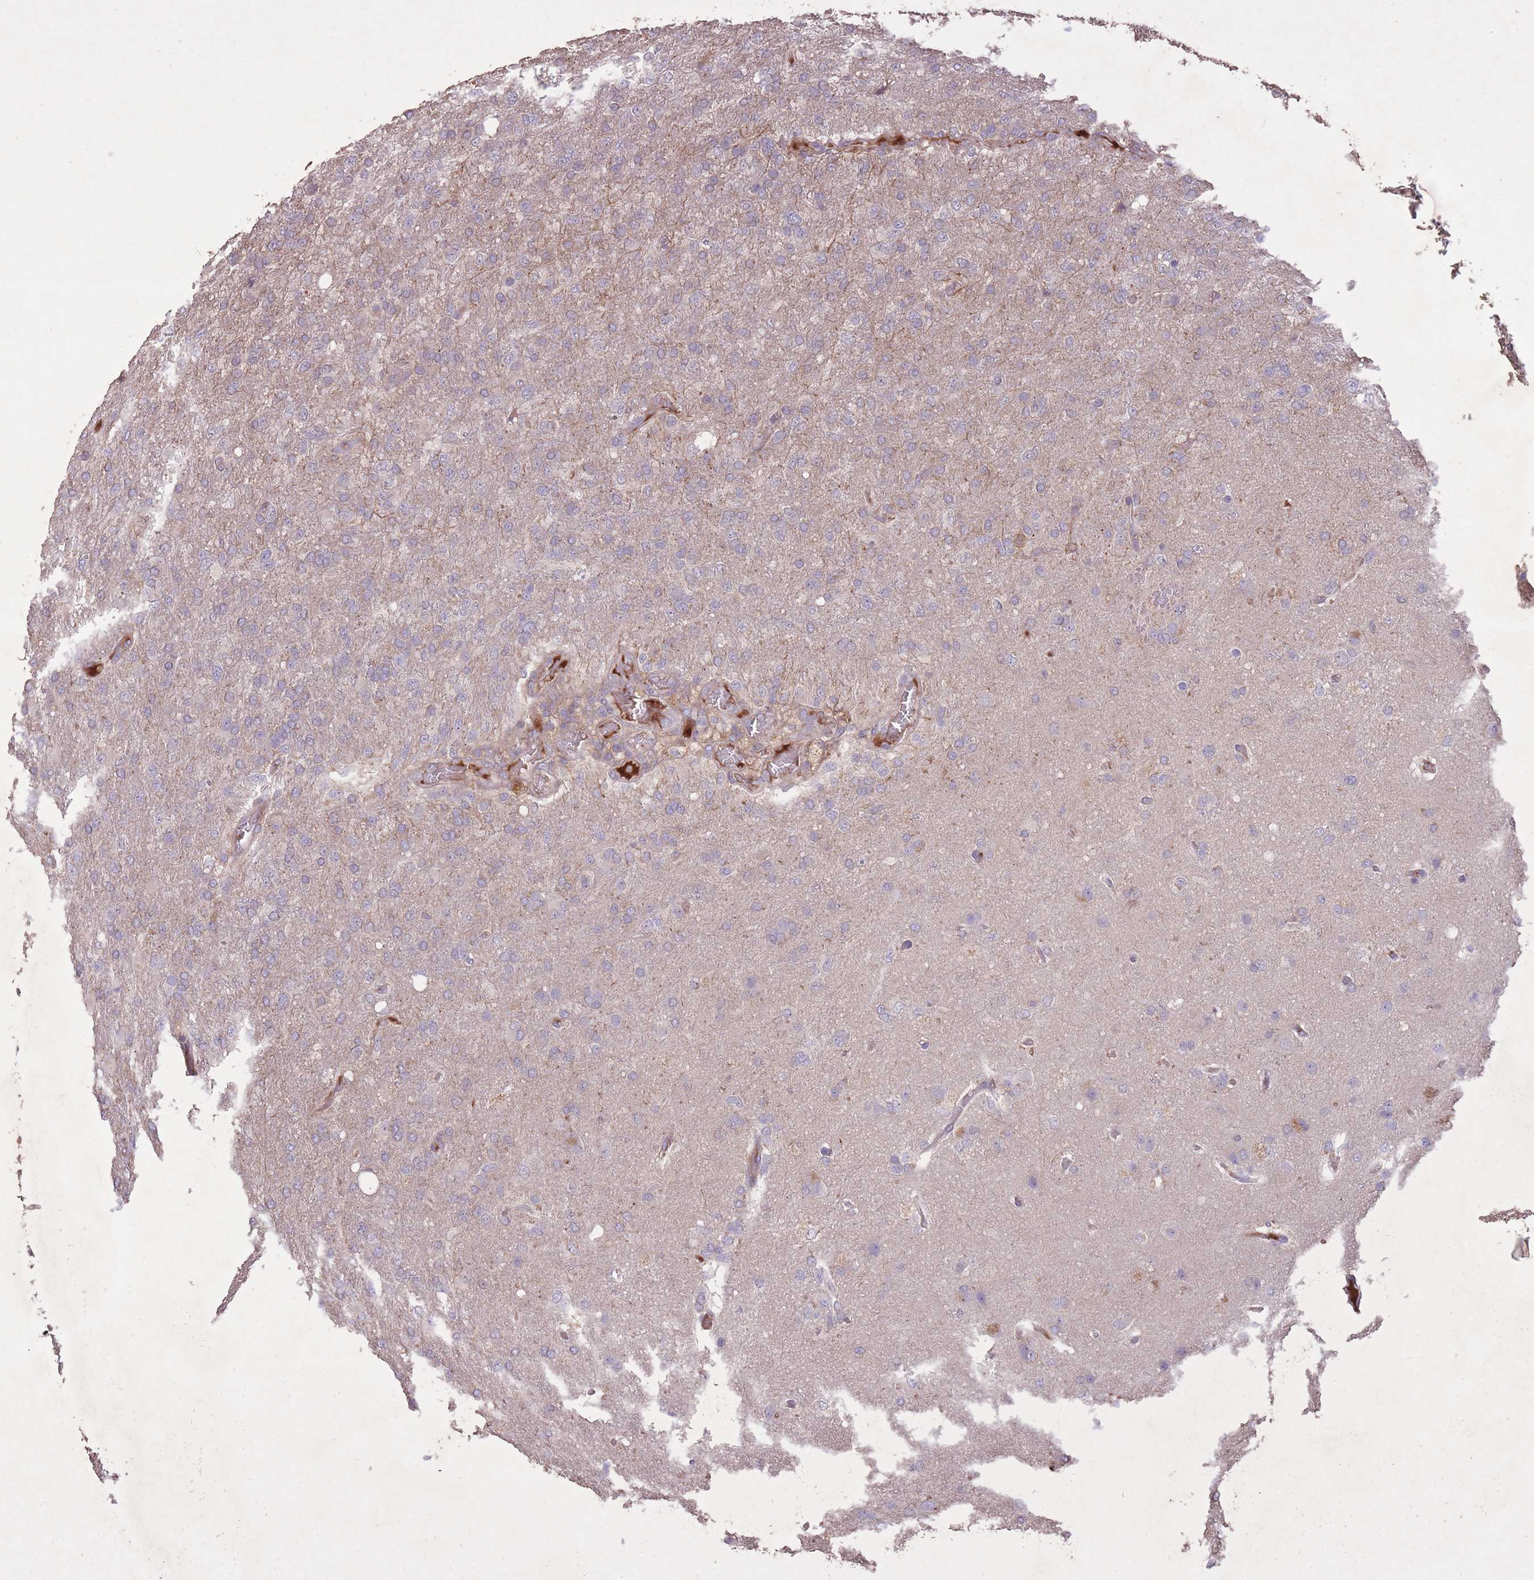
{"staining": {"intensity": "negative", "quantity": "none", "location": "none"}, "tissue": "glioma", "cell_type": "Tumor cells", "image_type": "cancer", "snomed": [{"axis": "morphology", "description": "Glioma, malignant, High grade"}, {"axis": "topography", "description": "Brain"}], "caption": "High magnification brightfield microscopy of glioma stained with DAB (brown) and counterstained with hematoxylin (blue): tumor cells show no significant expression.", "gene": "OR2V2", "patient": {"sex": "female", "age": 74}}